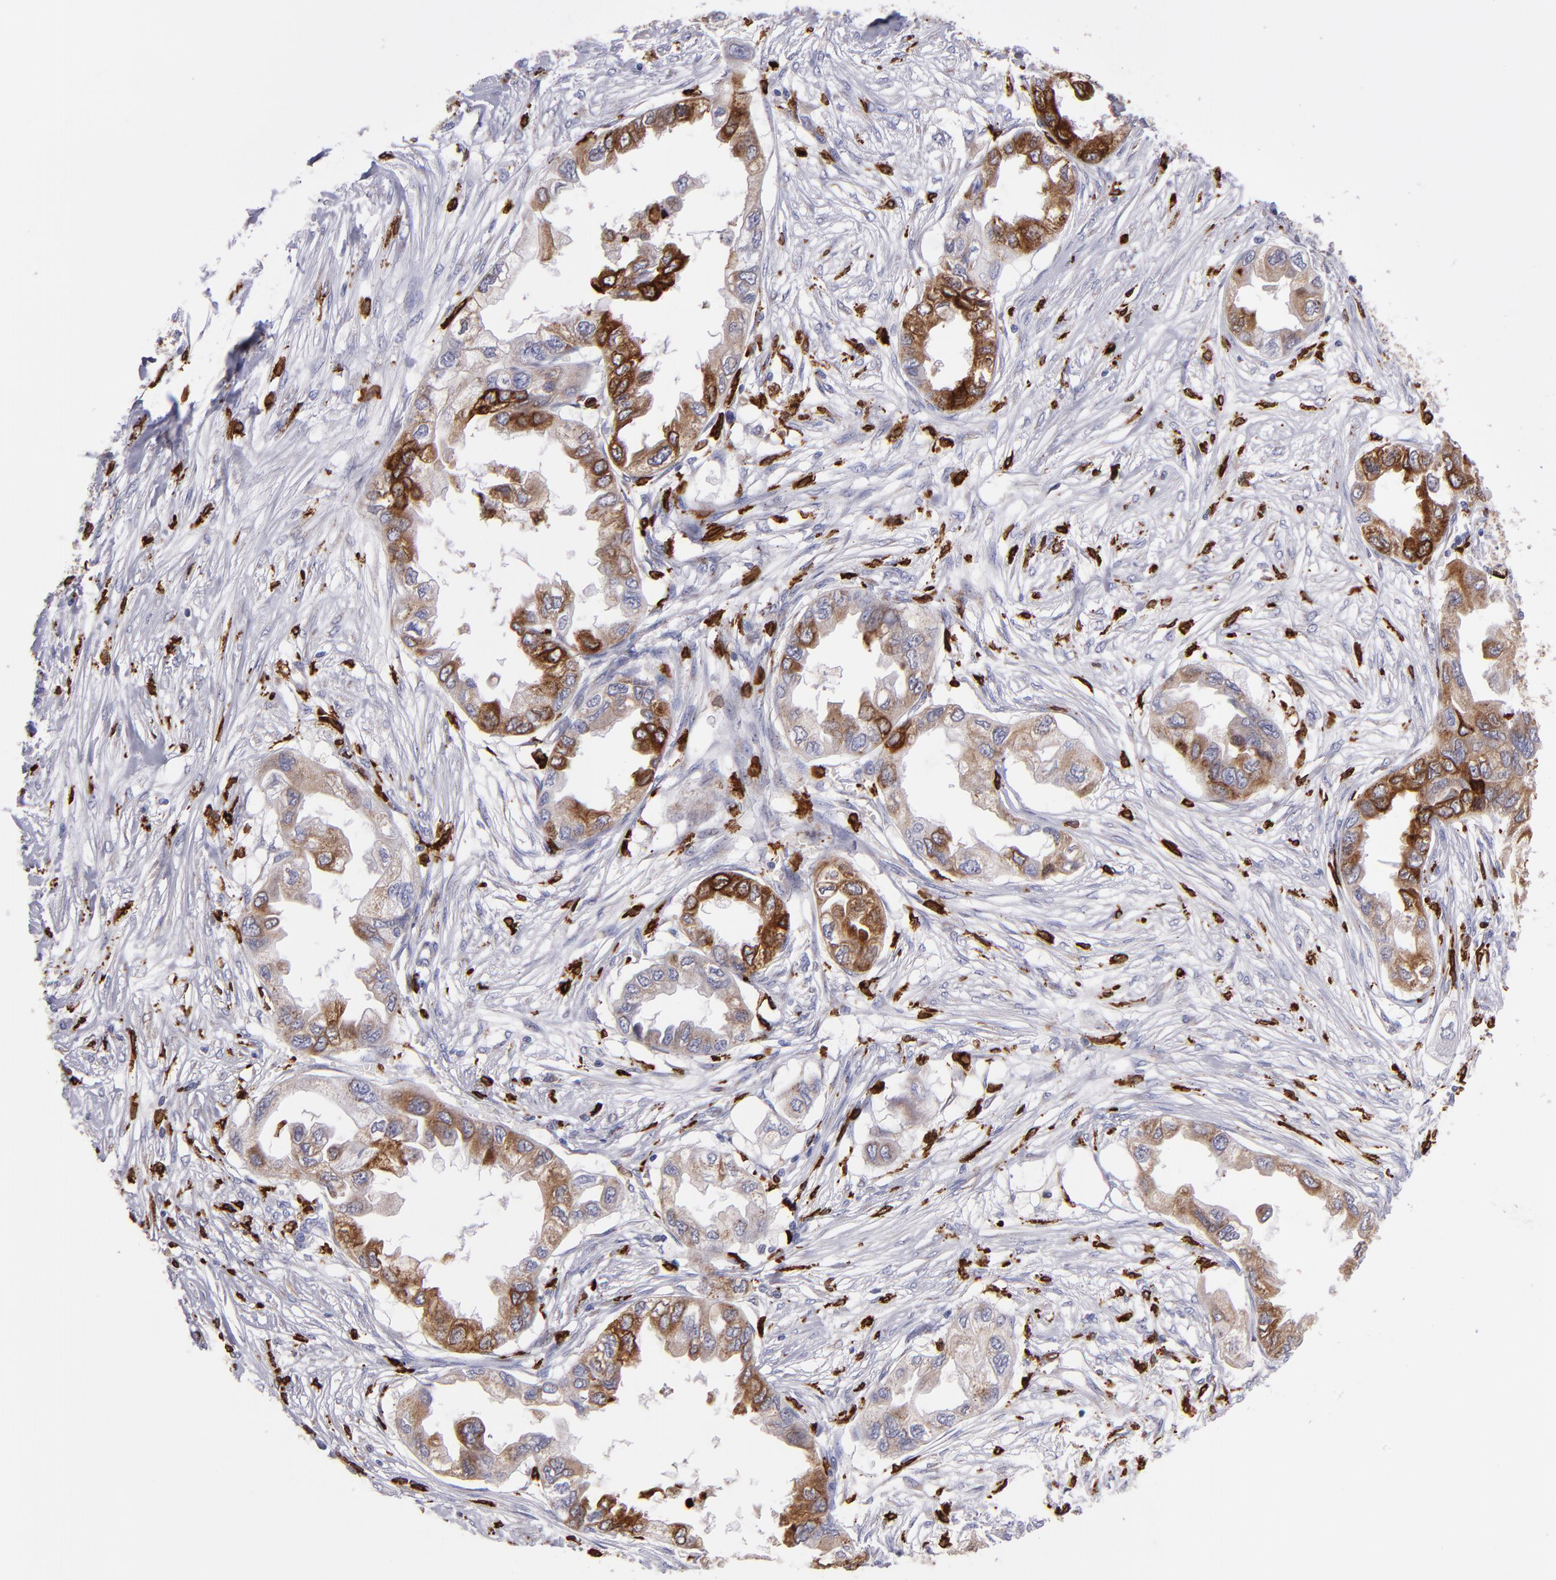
{"staining": {"intensity": "moderate", "quantity": ">75%", "location": "cytoplasmic/membranous"}, "tissue": "endometrial cancer", "cell_type": "Tumor cells", "image_type": "cancer", "snomed": [{"axis": "morphology", "description": "Adenocarcinoma, NOS"}, {"axis": "topography", "description": "Endometrium"}], "caption": "Protein expression by immunohistochemistry (IHC) displays moderate cytoplasmic/membranous positivity in approximately >75% of tumor cells in adenocarcinoma (endometrial). (DAB (3,3'-diaminobenzidine) = brown stain, brightfield microscopy at high magnification).", "gene": "PTGS1", "patient": {"sex": "female", "age": 67}}